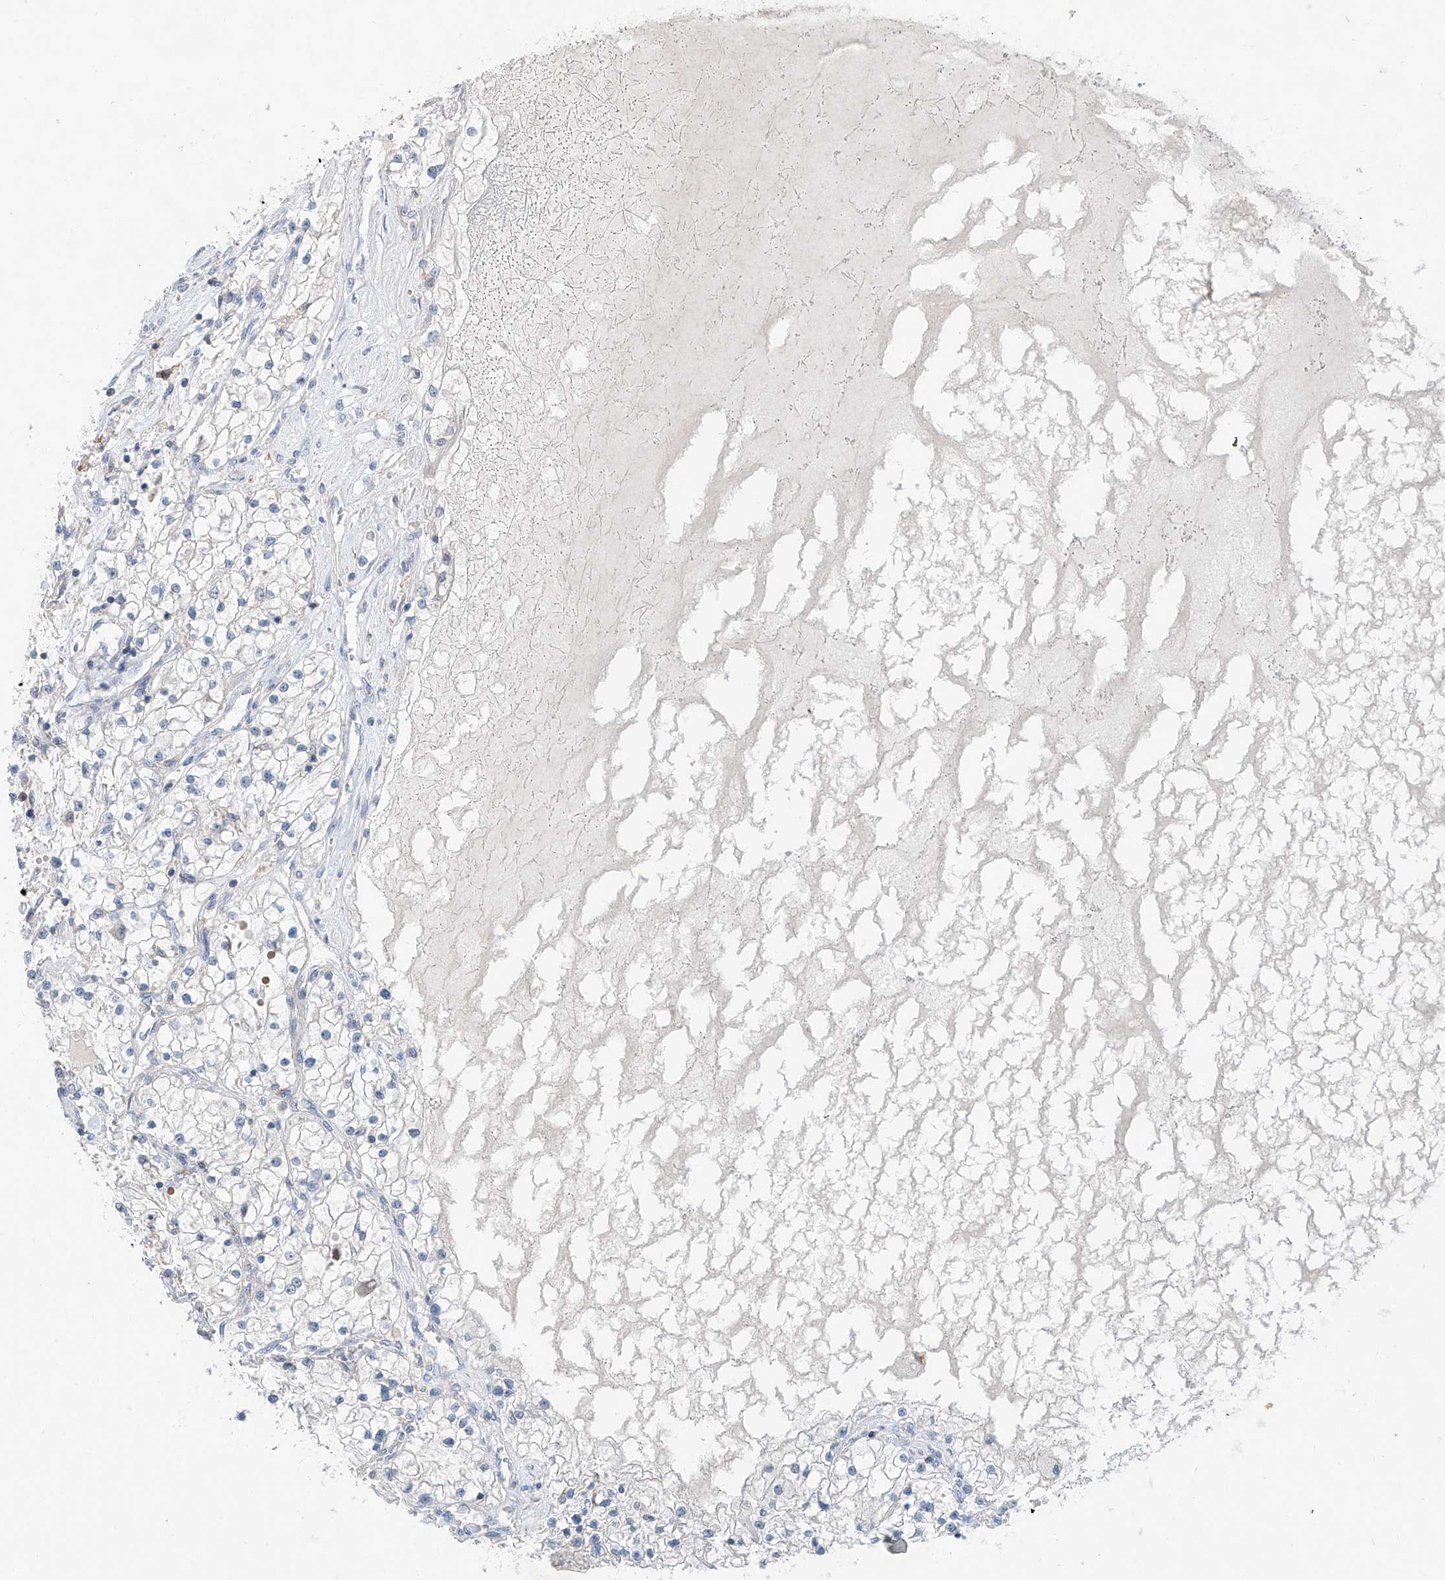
{"staining": {"intensity": "negative", "quantity": "none", "location": "none"}, "tissue": "renal cancer", "cell_type": "Tumor cells", "image_type": "cancer", "snomed": [{"axis": "morphology", "description": "Normal tissue, NOS"}, {"axis": "morphology", "description": "Adenocarcinoma, NOS"}, {"axis": "topography", "description": "Kidney"}], "caption": "Immunohistochemical staining of renal adenocarcinoma reveals no significant staining in tumor cells.", "gene": "ANKRD34A", "patient": {"sex": "male", "age": 68}}